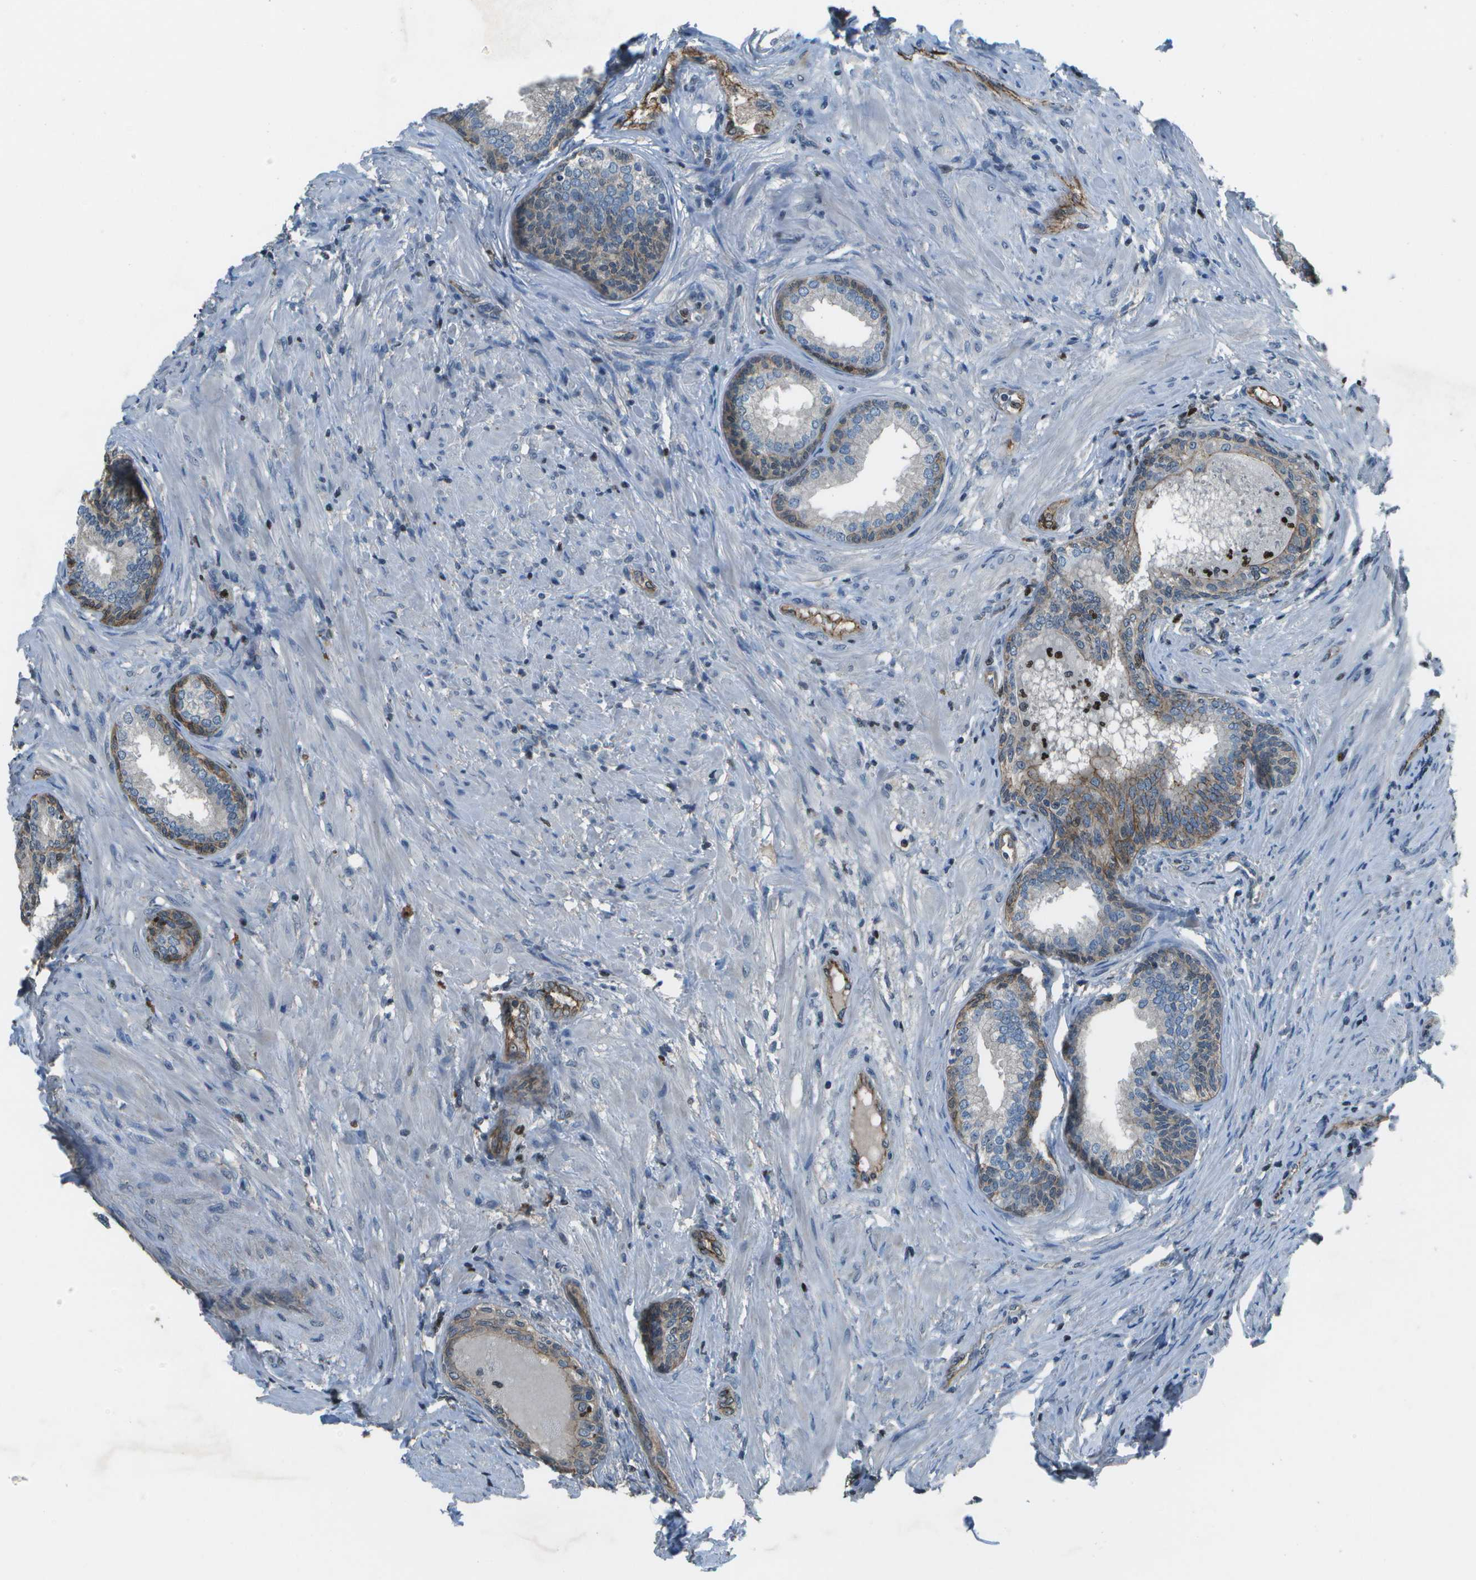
{"staining": {"intensity": "moderate", "quantity": "<25%", "location": "cytoplasmic/membranous"}, "tissue": "prostate", "cell_type": "Glandular cells", "image_type": "normal", "snomed": [{"axis": "morphology", "description": "Normal tissue, NOS"}, {"axis": "topography", "description": "Prostate"}], "caption": "Immunohistochemical staining of normal human prostate shows low levels of moderate cytoplasmic/membranous expression in approximately <25% of glandular cells.", "gene": "PDLIM1", "patient": {"sex": "male", "age": 76}}